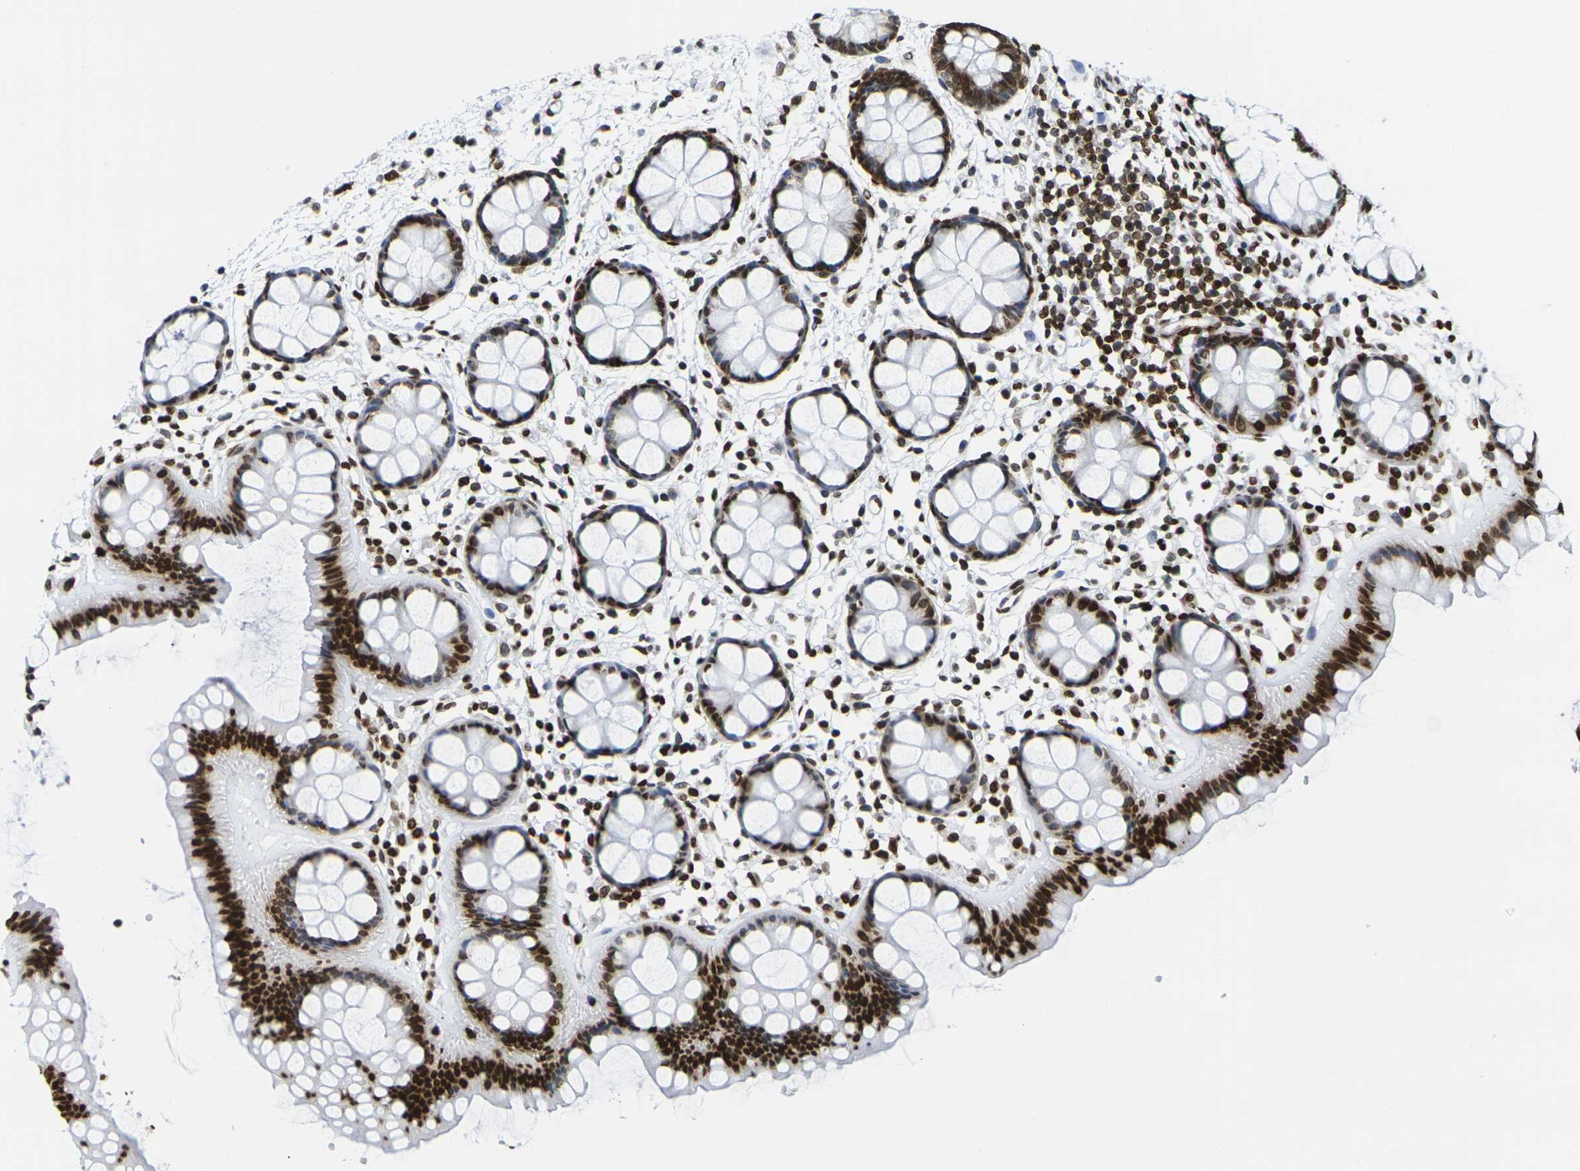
{"staining": {"intensity": "strong", "quantity": ">75%", "location": "nuclear"}, "tissue": "rectum", "cell_type": "Glandular cells", "image_type": "normal", "snomed": [{"axis": "morphology", "description": "Normal tissue, NOS"}, {"axis": "topography", "description": "Rectum"}], "caption": "Immunohistochemical staining of normal rectum shows >75% levels of strong nuclear protein positivity in approximately >75% of glandular cells.", "gene": "H2AC21", "patient": {"sex": "female", "age": 66}}